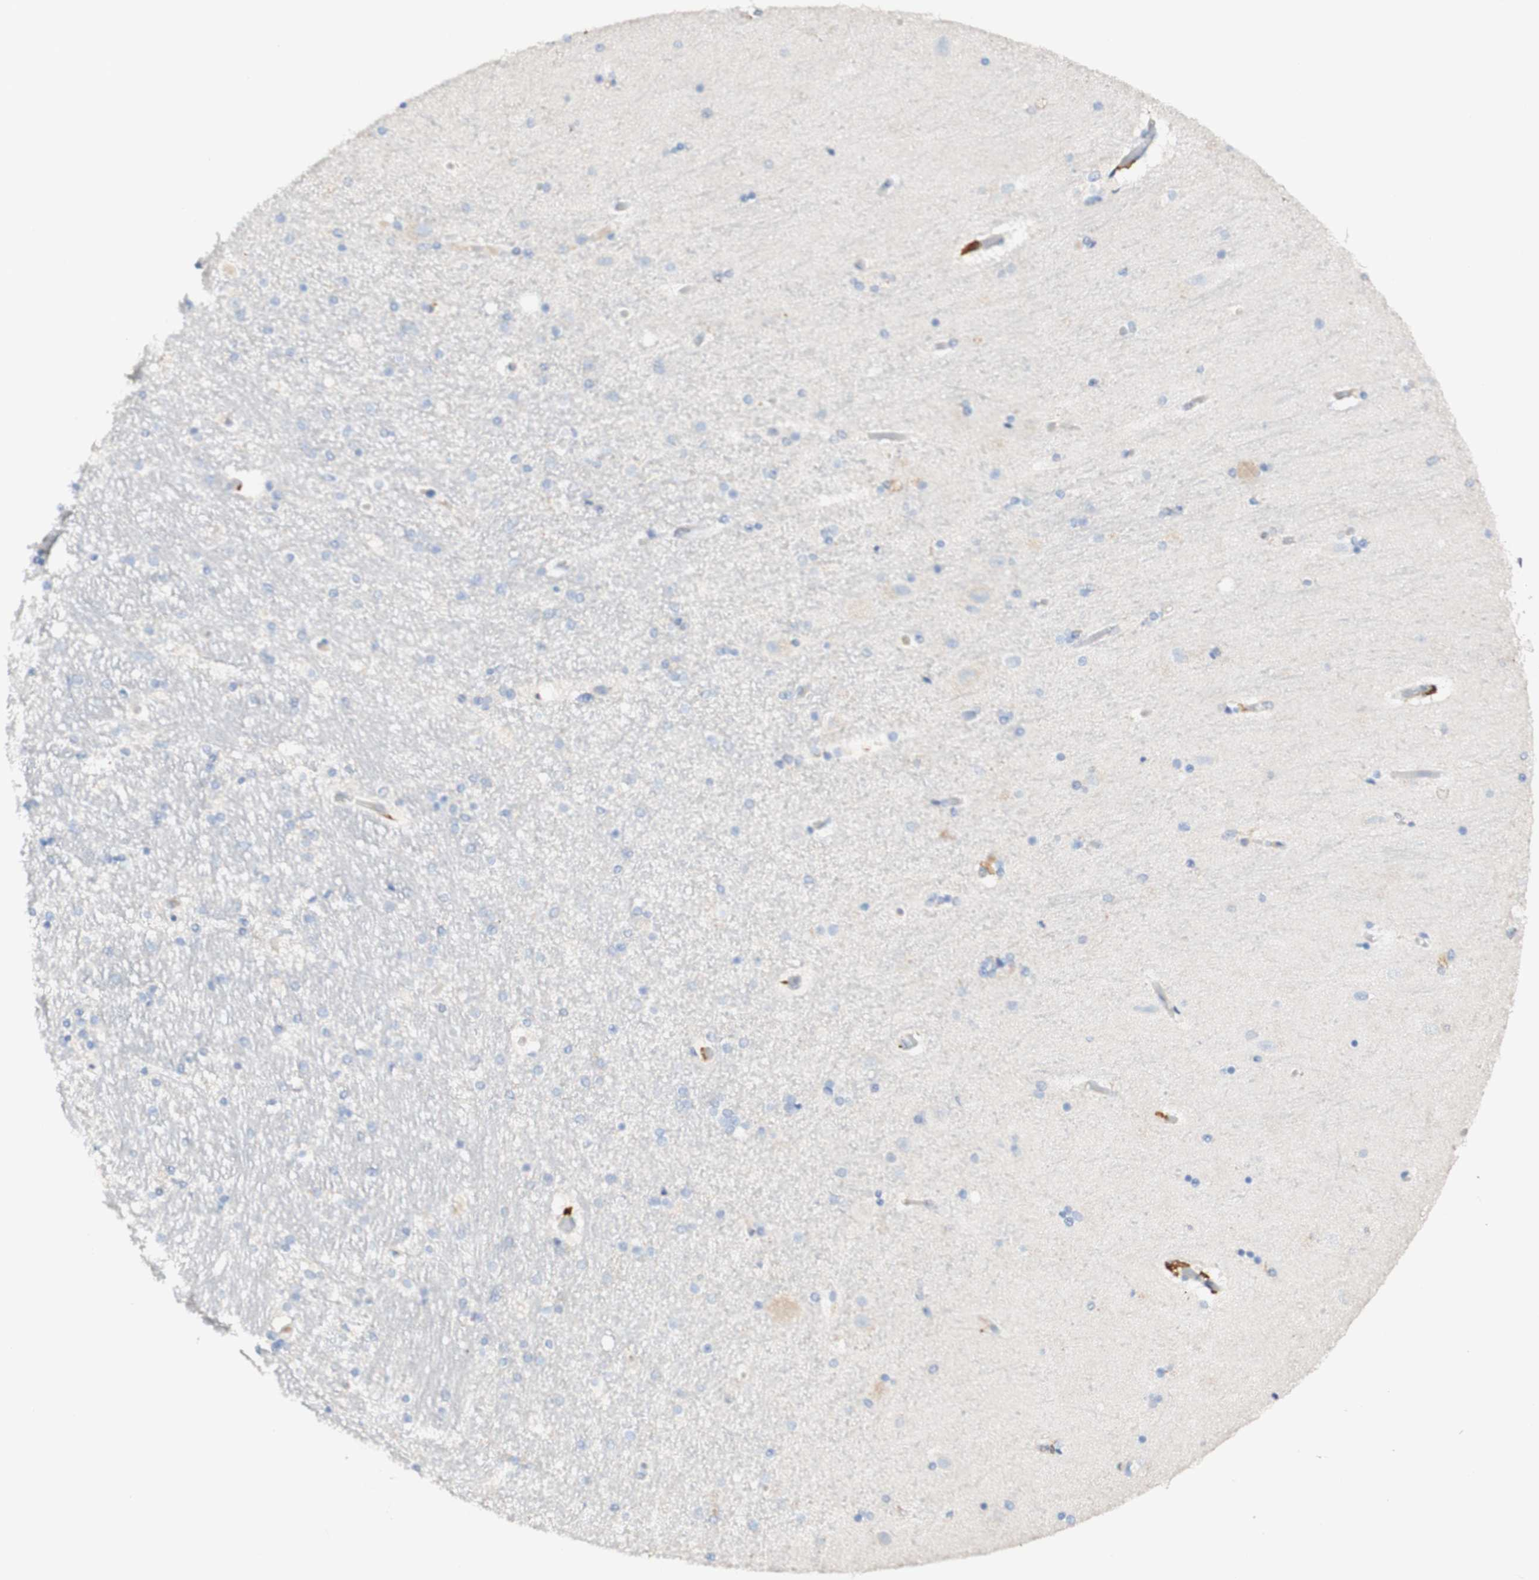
{"staining": {"intensity": "negative", "quantity": "none", "location": "none"}, "tissue": "hippocampus", "cell_type": "Glial cells", "image_type": "normal", "snomed": [{"axis": "morphology", "description": "Normal tissue, NOS"}, {"axis": "topography", "description": "Hippocampus"}], "caption": "This is an immunohistochemistry photomicrograph of unremarkable hippocampus. There is no positivity in glial cells.", "gene": "FCGRT", "patient": {"sex": "female", "age": 54}}